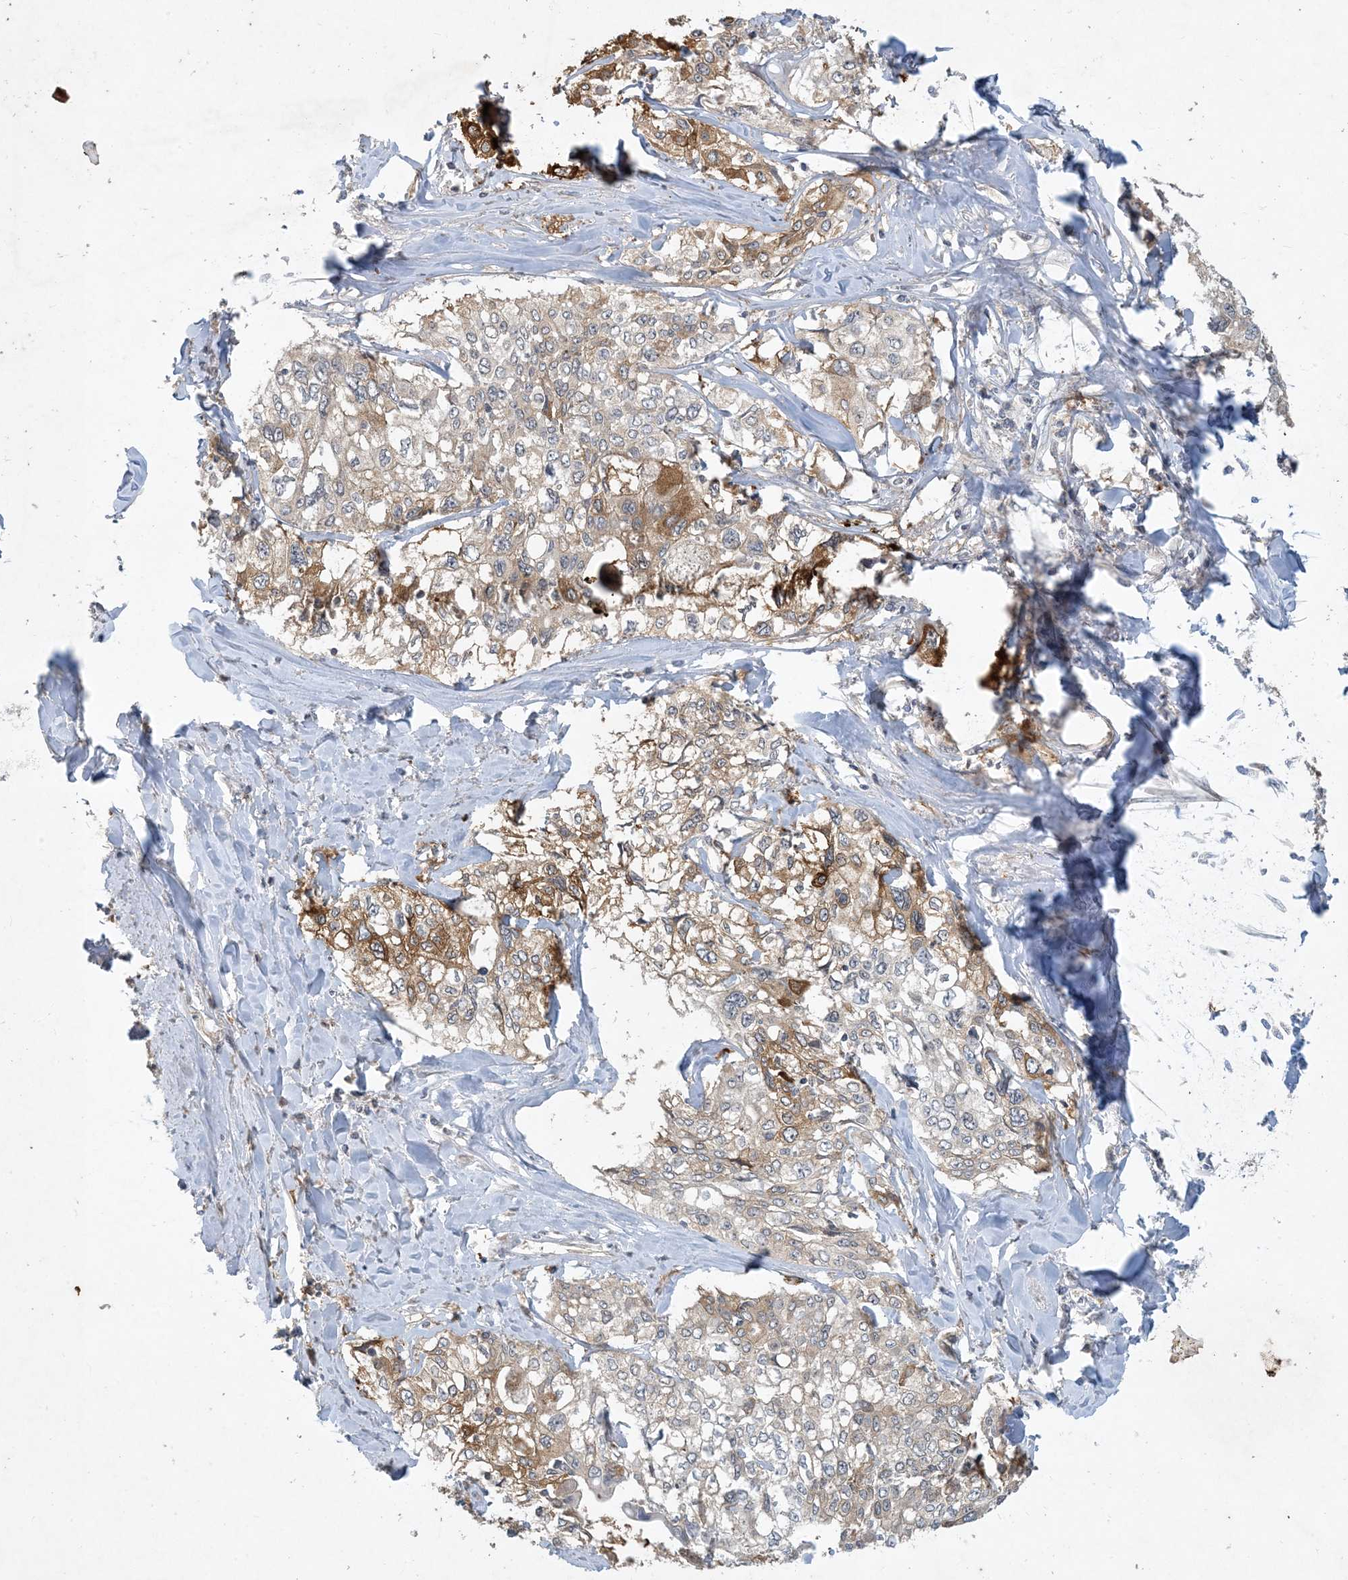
{"staining": {"intensity": "strong", "quantity": "25%-75%", "location": "cytoplasmic/membranous"}, "tissue": "cervical cancer", "cell_type": "Tumor cells", "image_type": "cancer", "snomed": [{"axis": "morphology", "description": "Squamous cell carcinoma, NOS"}, {"axis": "topography", "description": "Cervix"}], "caption": "Immunohistochemistry staining of cervical cancer (squamous cell carcinoma), which reveals high levels of strong cytoplasmic/membranous expression in approximately 25%-75% of tumor cells indicating strong cytoplasmic/membranous protein staining. The staining was performed using DAB (3,3'-diaminobenzidine) (brown) for protein detection and nuclei were counterstained in hematoxylin (blue).", "gene": "CDS1", "patient": {"sex": "female", "age": 31}}